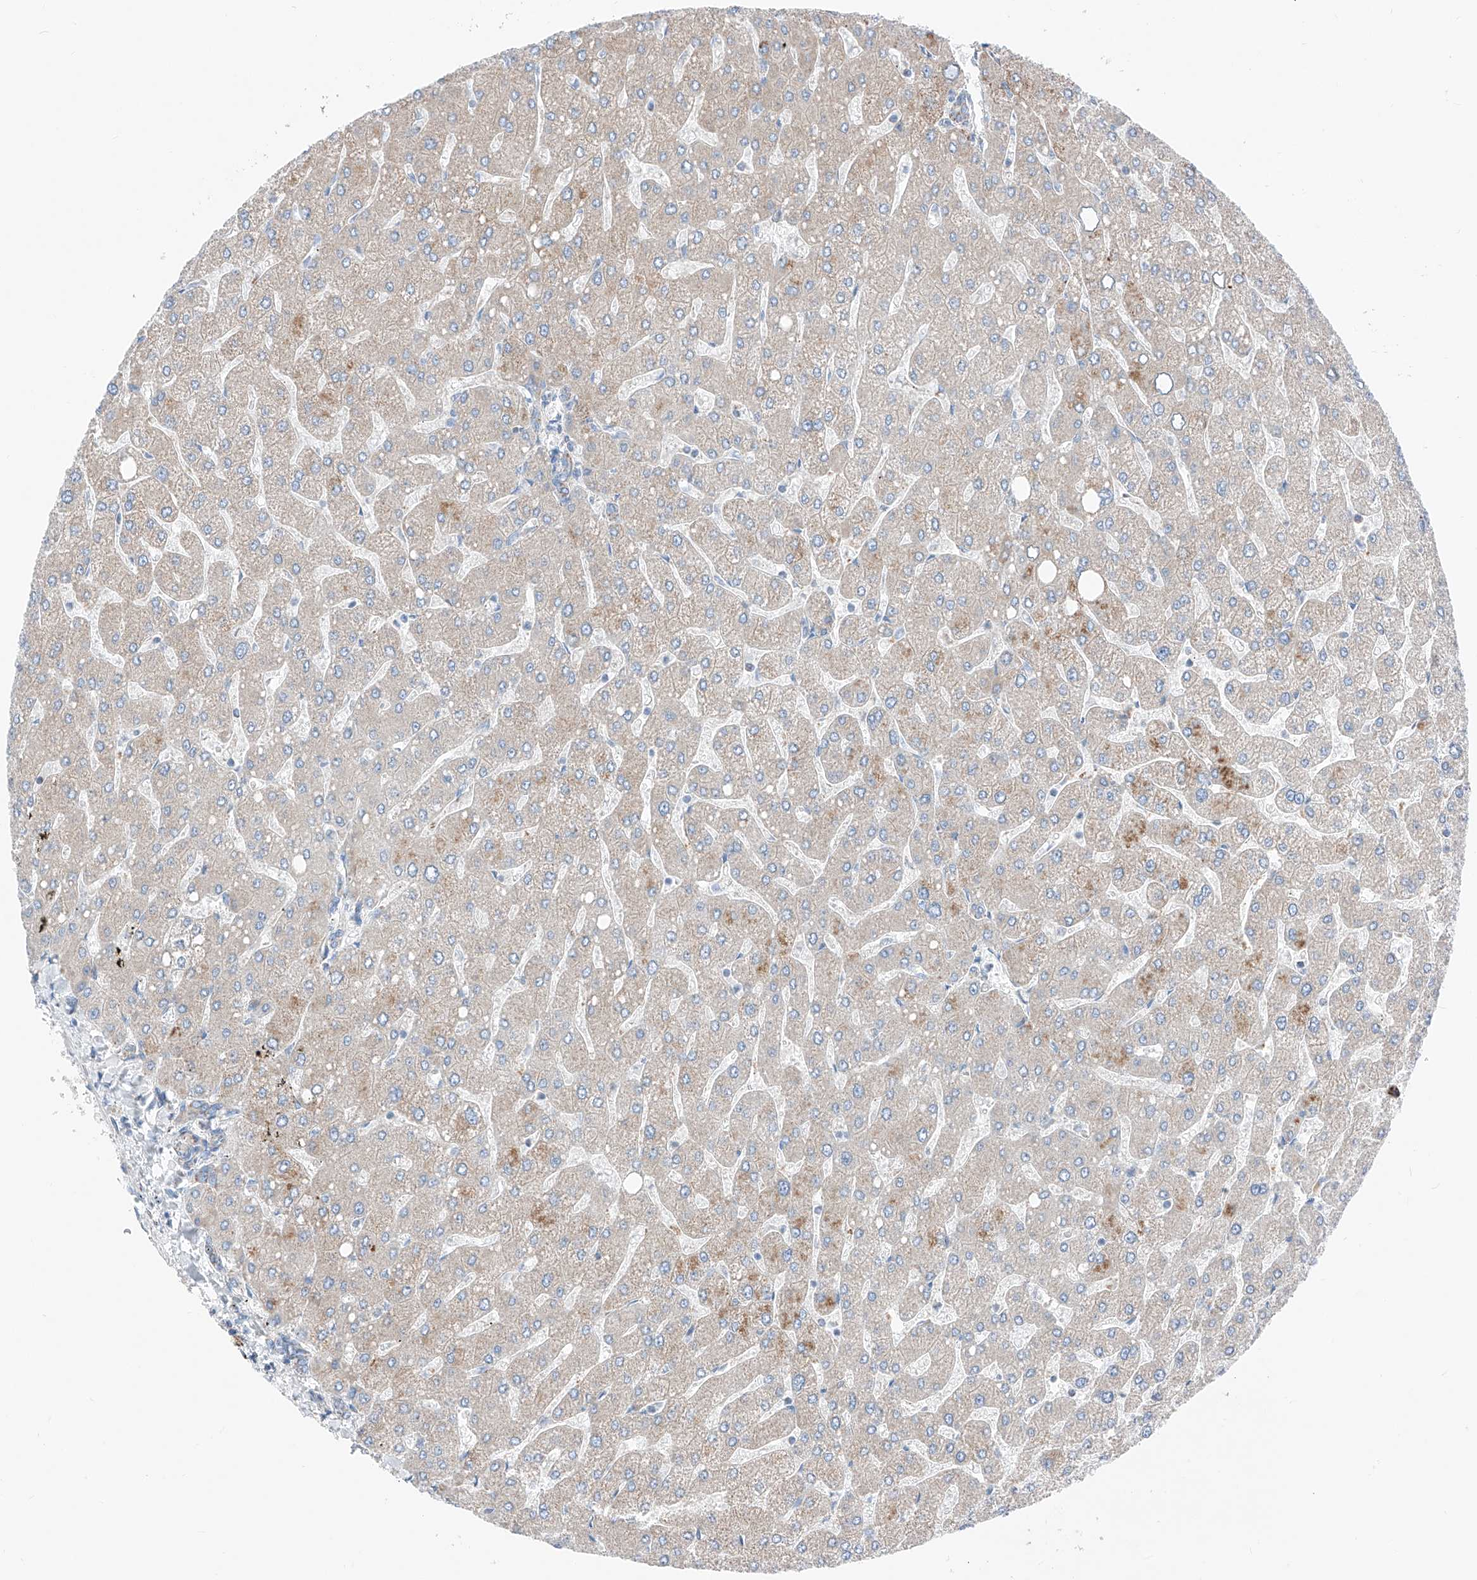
{"staining": {"intensity": "negative", "quantity": "none", "location": "none"}, "tissue": "liver", "cell_type": "Cholangiocytes", "image_type": "normal", "snomed": [{"axis": "morphology", "description": "Normal tissue, NOS"}, {"axis": "topography", "description": "Liver"}], "caption": "Immunohistochemistry histopathology image of unremarkable liver: liver stained with DAB (3,3'-diaminobenzidine) shows no significant protein staining in cholangiocytes. The staining was performed using DAB to visualize the protein expression in brown, while the nuclei were stained in blue with hematoxylin (Magnification: 20x).", "gene": "MRAP", "patient": {"sex": "male", "age": 55}}